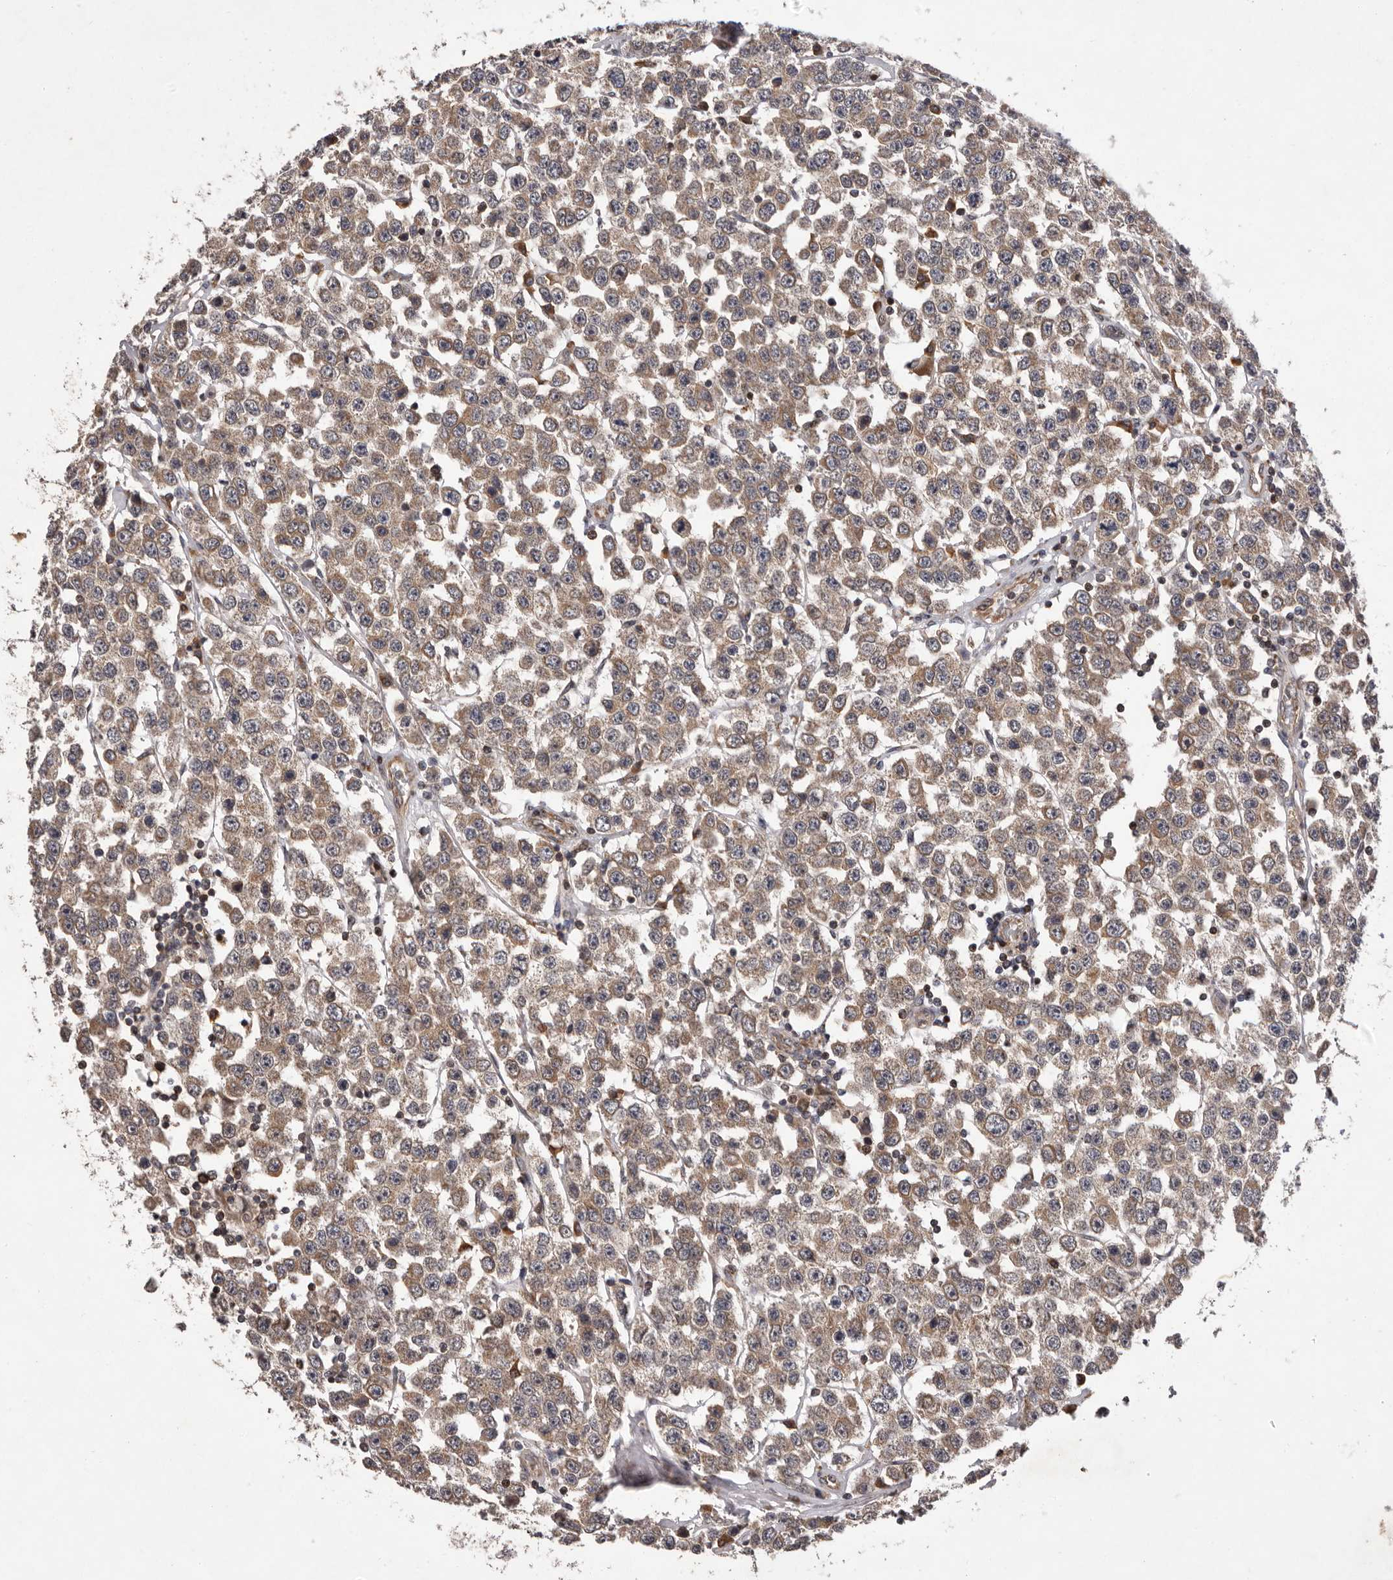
{"staining": {"intensity": "weak", "quantity": ">75%", "location": "cytoplasmic/membranous"}, "tissue": "testis cancer", "cell_type": "Tumor cells", "image_type": "cancer", "snomed": [{"axis": "morphology", "description": "Seminoma, NOS"}, {"axis": "topography", "description": "Testis"}], "caption": "Approximately >75% of tumor cells in human seminoma (testis) demonstrate weak cytoplasmic/membranous protein positivity as visualized by brown immunohistochemical staining.", "gene": "GADD45B", "patient": {"sex": "male", "age": 28}}